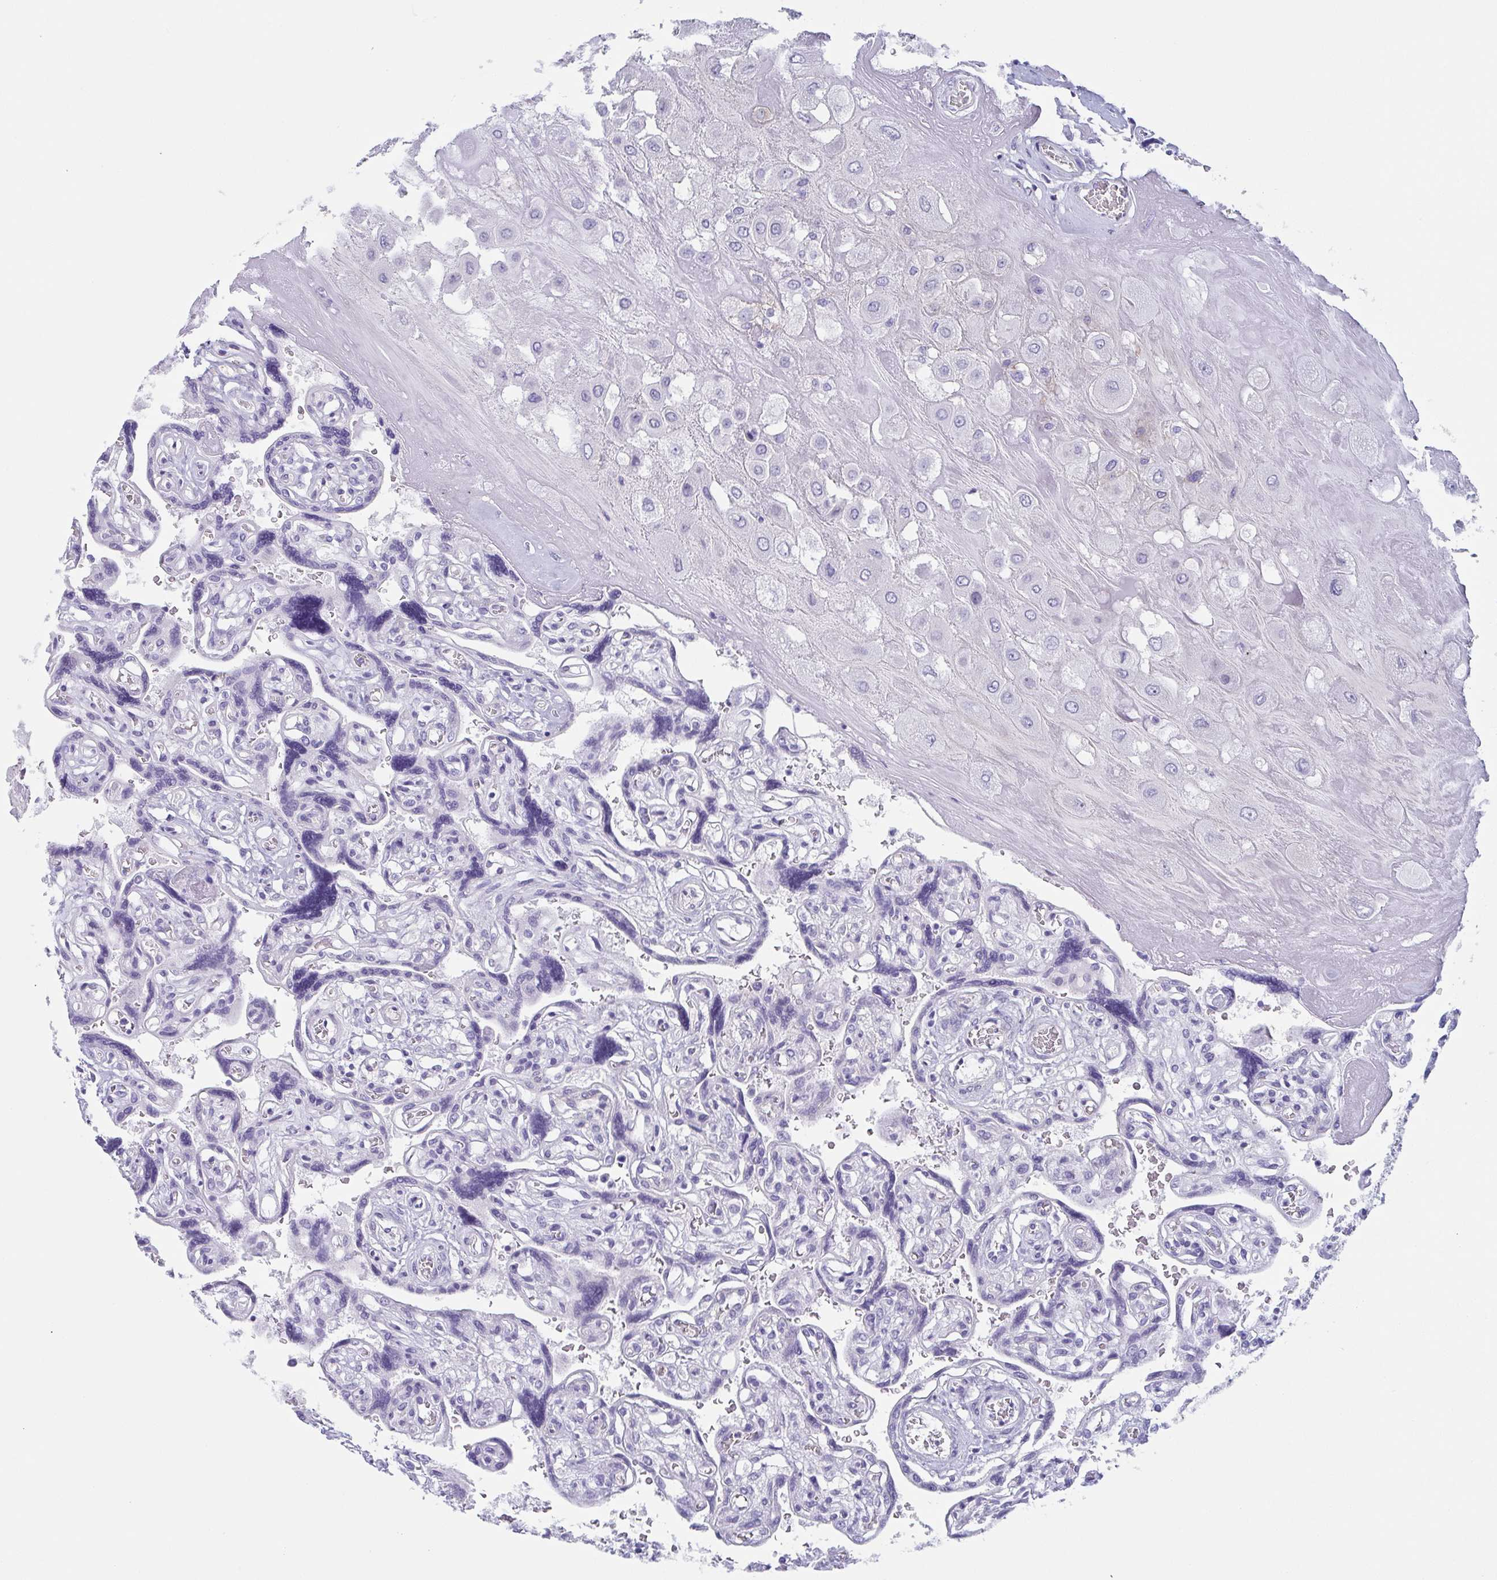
{"staining": {"intensity": "negative", "quantity": "none", "location": "none"}, "tissue": "placenta", "cell_type": "Decidual cells", "image_type": "normal", "snomed": [{"axis": "morphology", "description": "Normal tissue, NOS"}, {"axis": "topography", "description": "Placenta"}], "caption": "Immunohistochemistry (IHC) of normal human placenta shows no positivity in decidual cells. (DAB (3,3'-diaminobenzidine) immunohistochemistry (IHC), high magnification).", "gene": "DYNC1I1", "patient": {"sex": "female", "age": 32}}